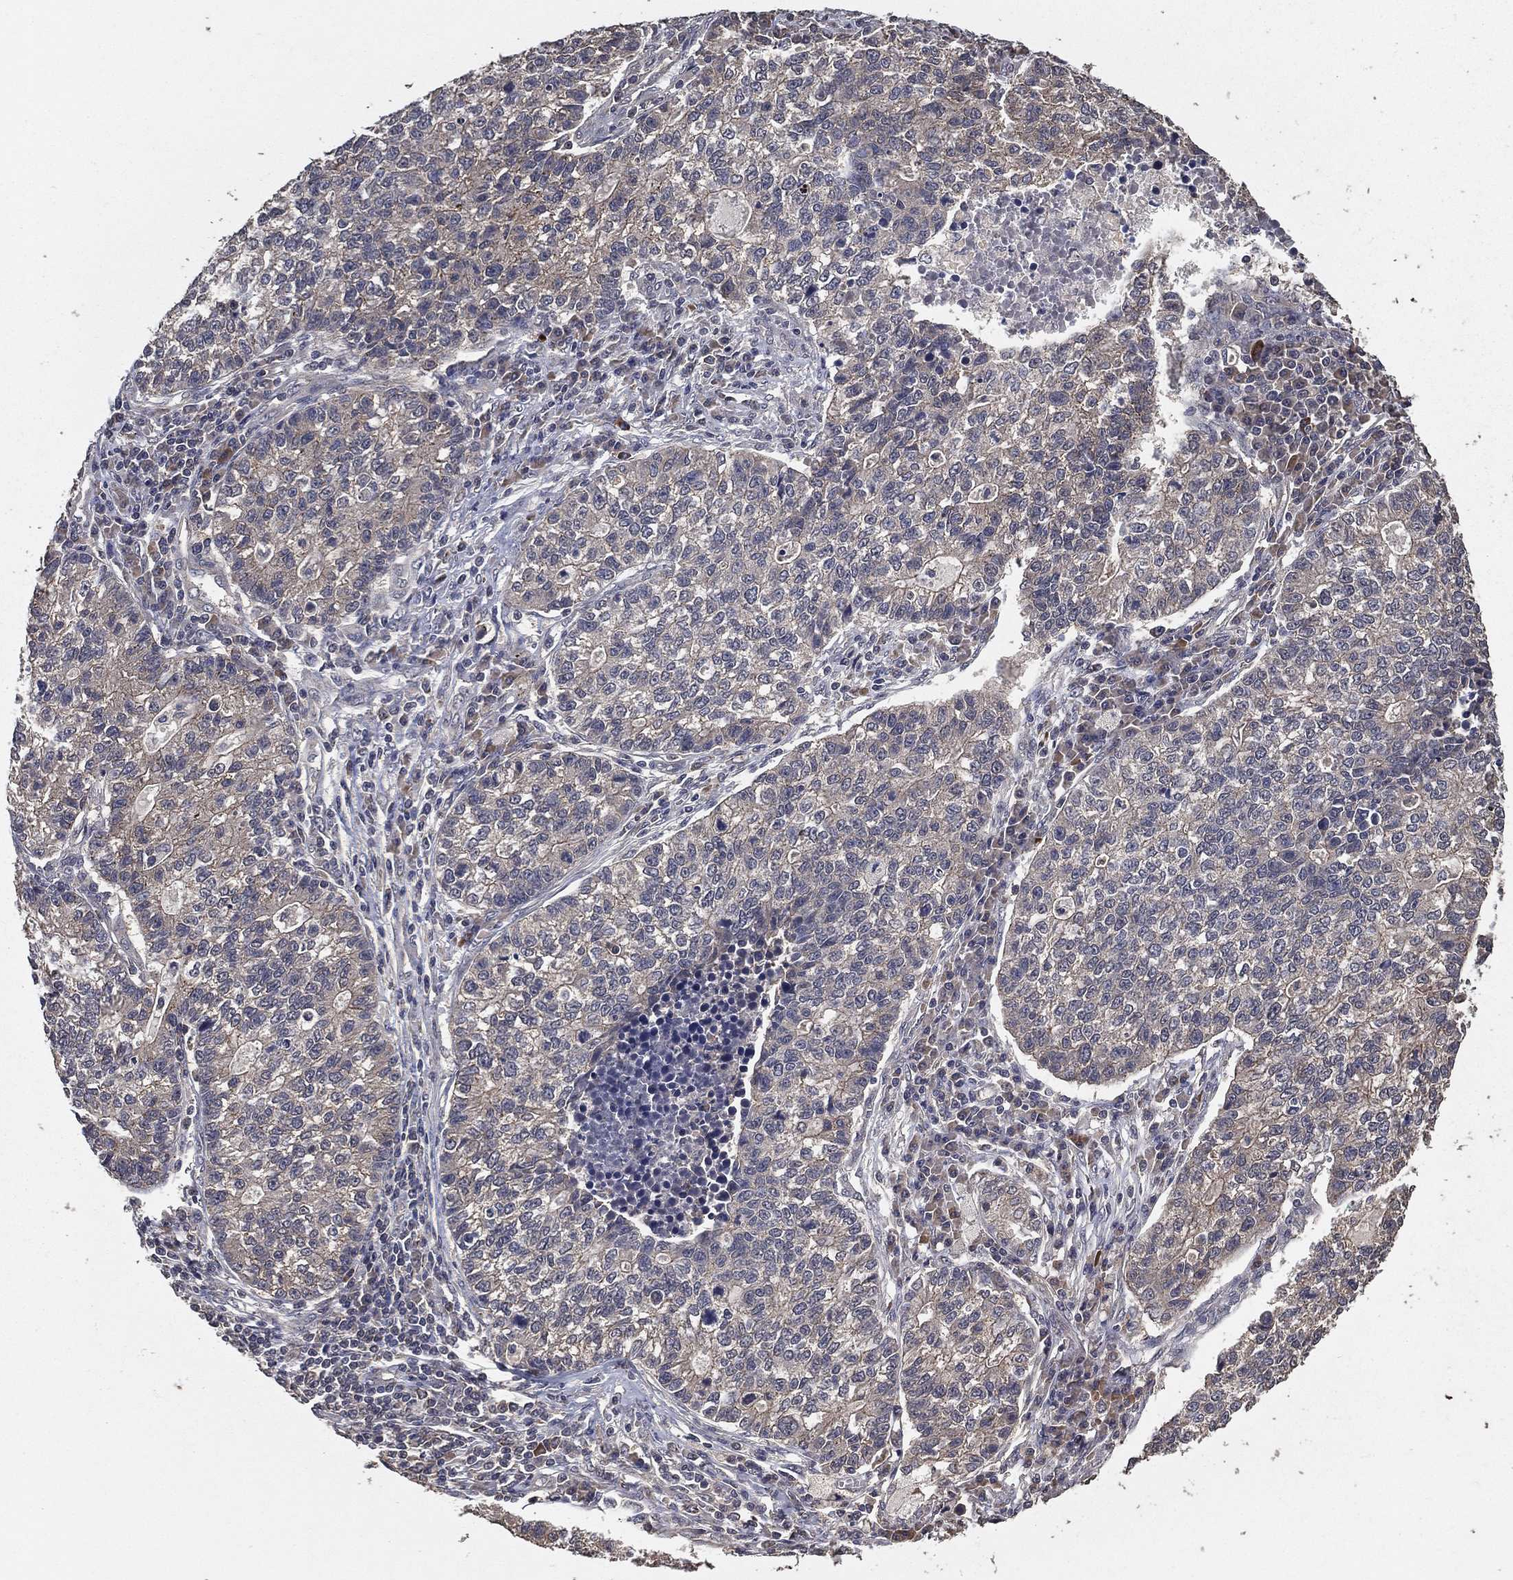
{"staining": {"intensity": "negative", "quantity": "none", "location": "none"}, "tissue": "lung cancer", "cell_type": "Tumor cells", "image_type": "cancer", "snomed": [{"axis": "morphology", "description": "Adenocarcinoma, NOS"}, {"axis": "topography", "description": "Lung"}], "caption": "This is a photomicrograph of immunohistochemistry staining of lung cancer, which shows no expression in tumor cells.", "gene": "PCNT", "patient": {"sex": "male", "age": 57}}